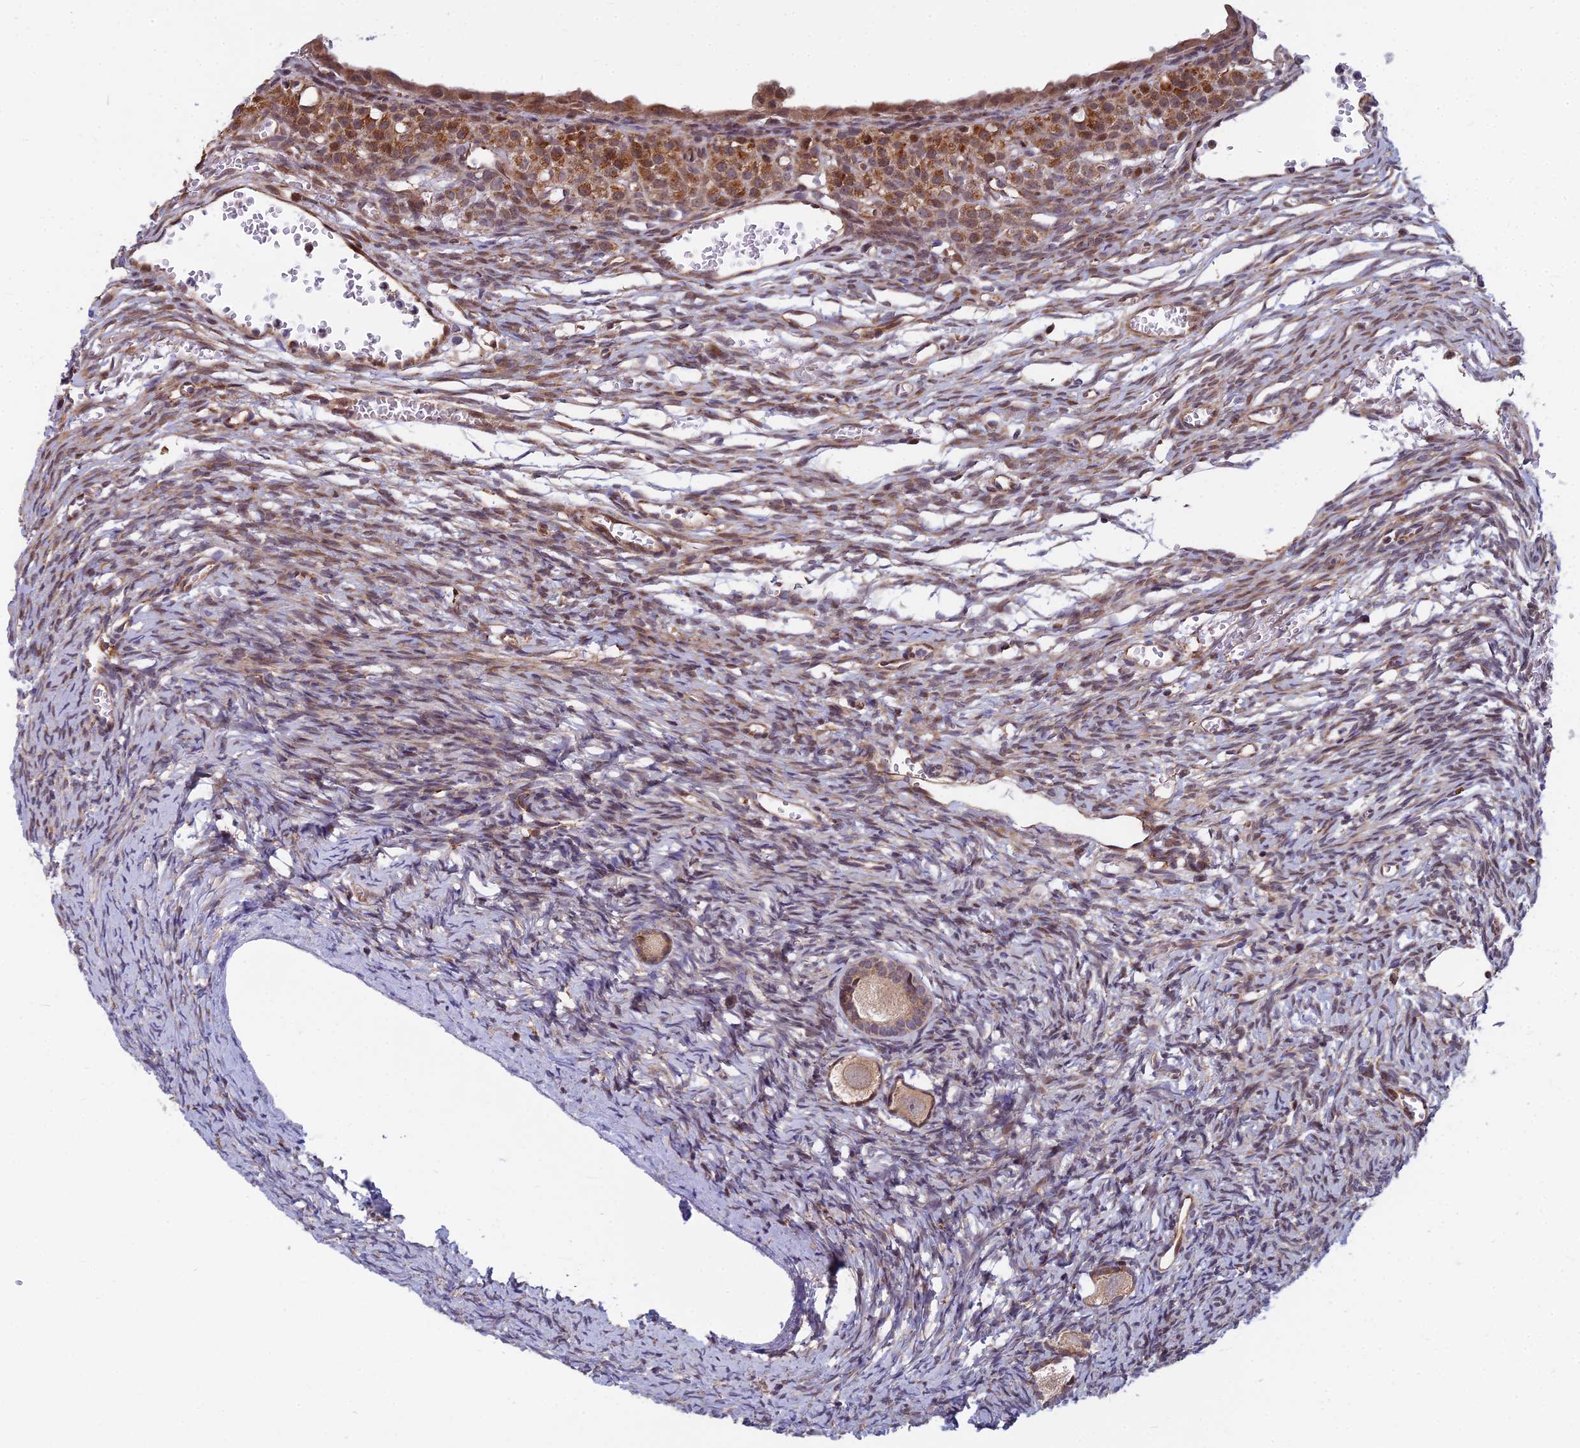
{"staining": {"intensity": "moderate", "quantity": ">75%", "location": "cytoplasmic/membranous"}, "tissue": "ovary", "cell_type": "Follicle cells", "image_type": "normal", "snomed": [{"axis": "morphology", "description": "Normal tissue, NOS"}, {"axis": "topography", "description": "Ovary"}], "caption": "Moderate cytoplasmic/membranous expression is seen in about >75% of follicle cells in normal ovary.", "gene": "COMMD2", "patient": {"sex": "female", "age": 39}}